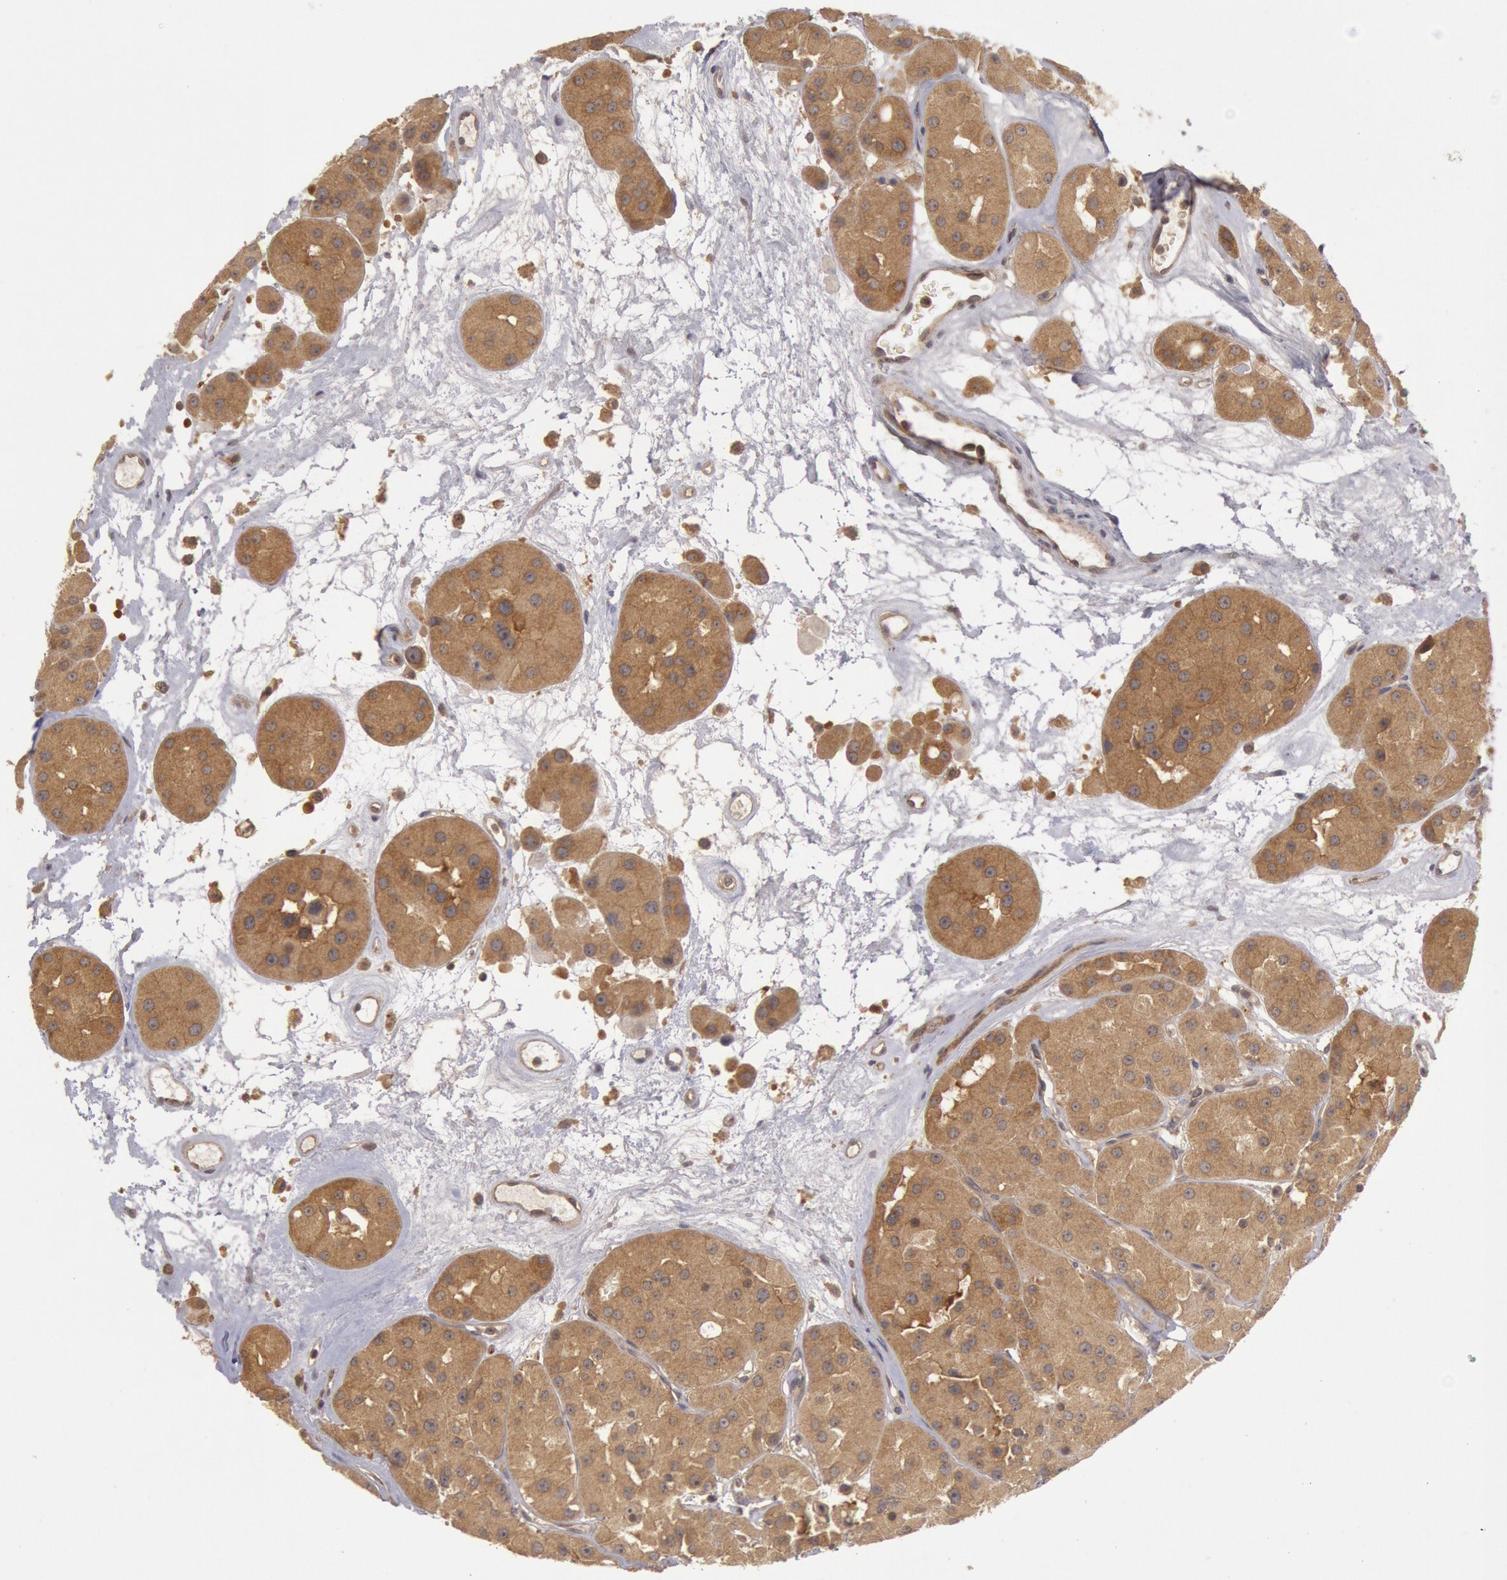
{"staining": {"intensity": "moderate", "quantity": ">75%", "location": "cytoplasmic/membranous"}, "tissue": "renal cancer", "cell_type": "Tumor cells", "image_type": "cancer", "snomed": [{"axis": "morphology", "description": "Adenocarcinoma, uncertain malignant potential"}, {"axis": "topography", "description": "Kidney"}], "caption": "This is a histology image of IHC staining of renal cancer (adenocarcinoma,  uncertain malignant potential), which shows moderate staining in the cytoplasmic/membranous of tumor cells.", "gene": "BRAF", "patient": {"sex": "male", "age": 63}}